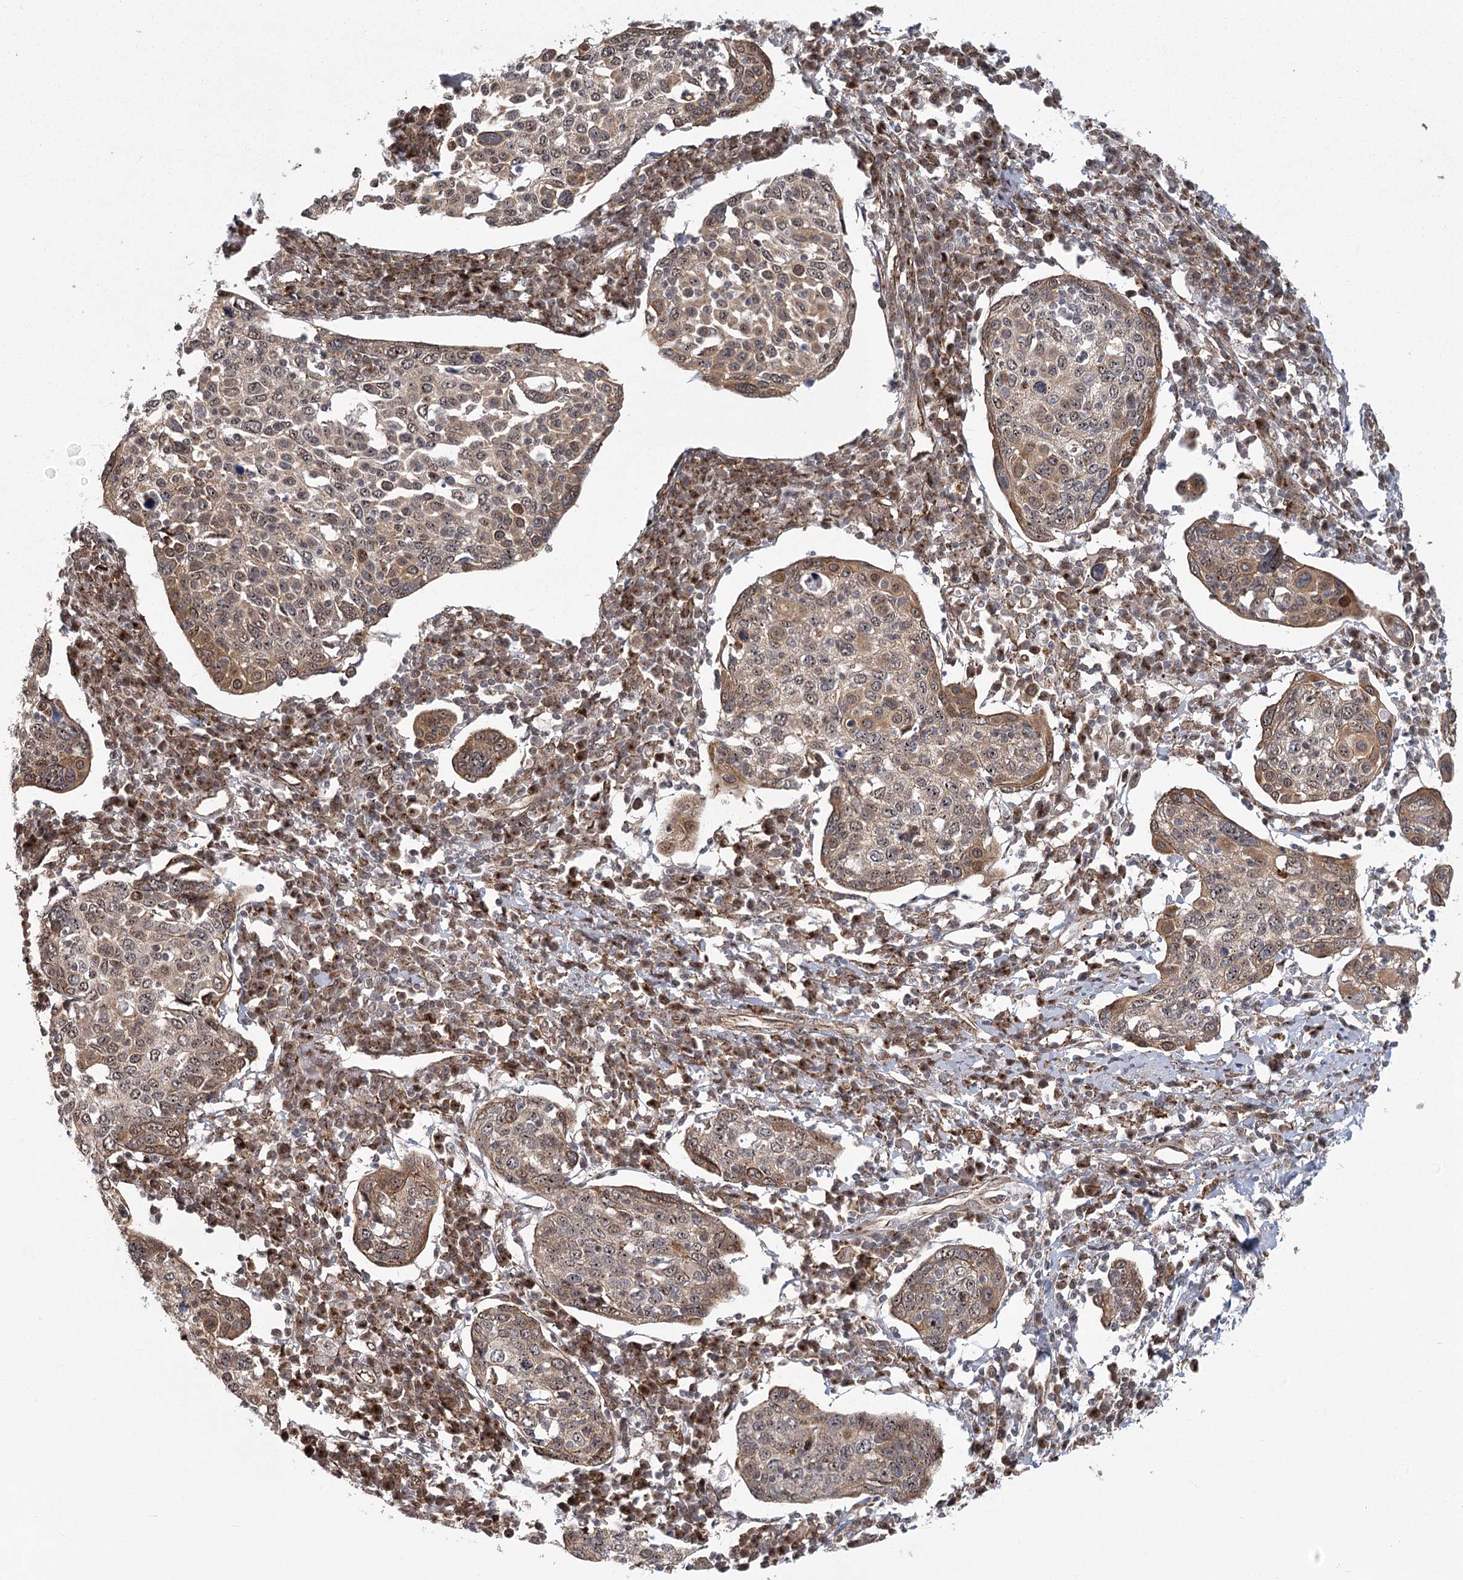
{"staining": {"intensity": "moderate", "quantity": "<25%", "location": "cytoplasmic/membranous"}, "tissue": "cervical cancer", "cell_type": "Tumor cells", "image_type": "cancer", "snomed": [{"axis": "morphology", "description": "Squamous cell carcinoma, NOS"}, {"axis": "topography", "description": "Cervix"}], "caption": "A low amount of moderate cytoplasmic/membranous expression is identified in approximately <25% of tumor cells in cervical cancer tissue. The protein of interest is shown in brown color, while the nuclei are stained blue.", "gene": "PARM1", "patient": {"sex": "female", "age": 40}}